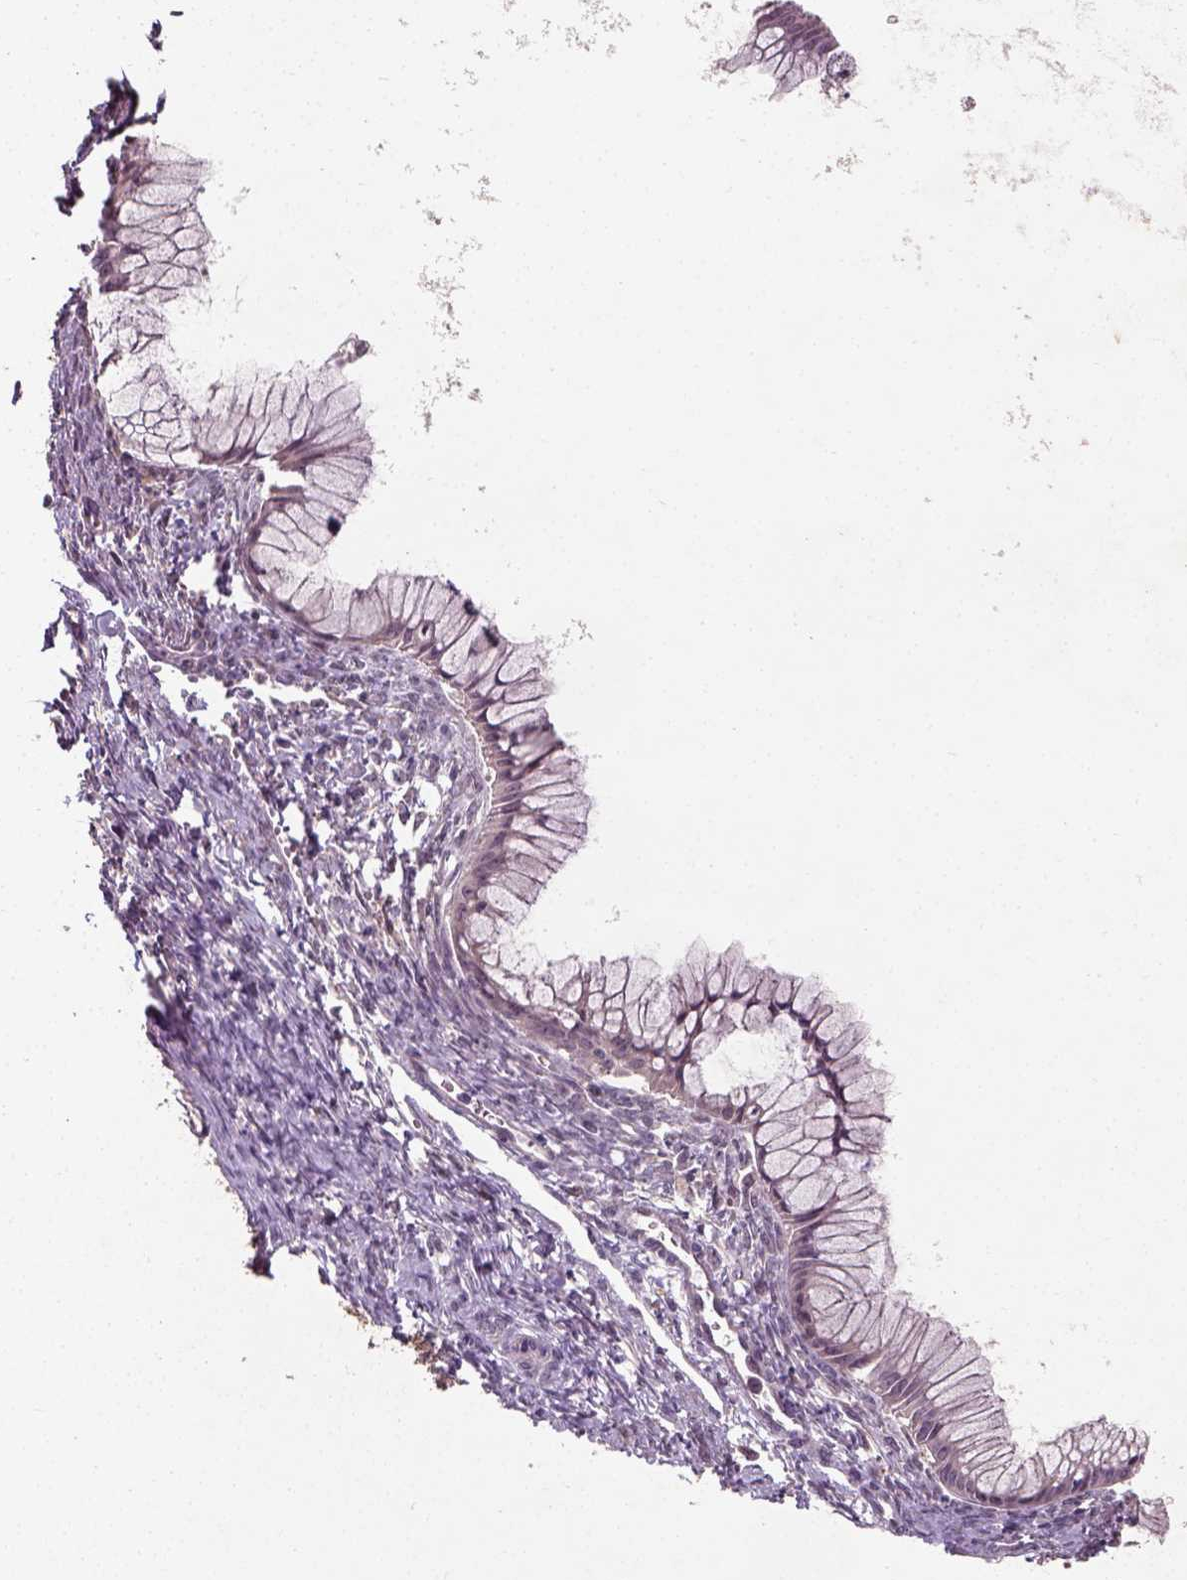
{"staining": {"intensity": "negative", "quantity": "none", "location": "none"}, "tissue": "ovarian cancer", "cell_type": "Tumor cells", "image_type": "cancer", "snomed": [{"axis": "morphology", "description": "Cystadenocarcinoma, mucinous, NOS"}, {"axis": "topography", "description": "Ovary"}], "caption": "An image of ovarian cancer (mucinous cystadenocarcinoma) stained for a protein demonstrates no brown staining in tumor cells. (Immunohistochemistry, brightfield microscopy, high magnification).", "gene": "CAMKK1", "patient": {"sex": "female", "age": 41}}